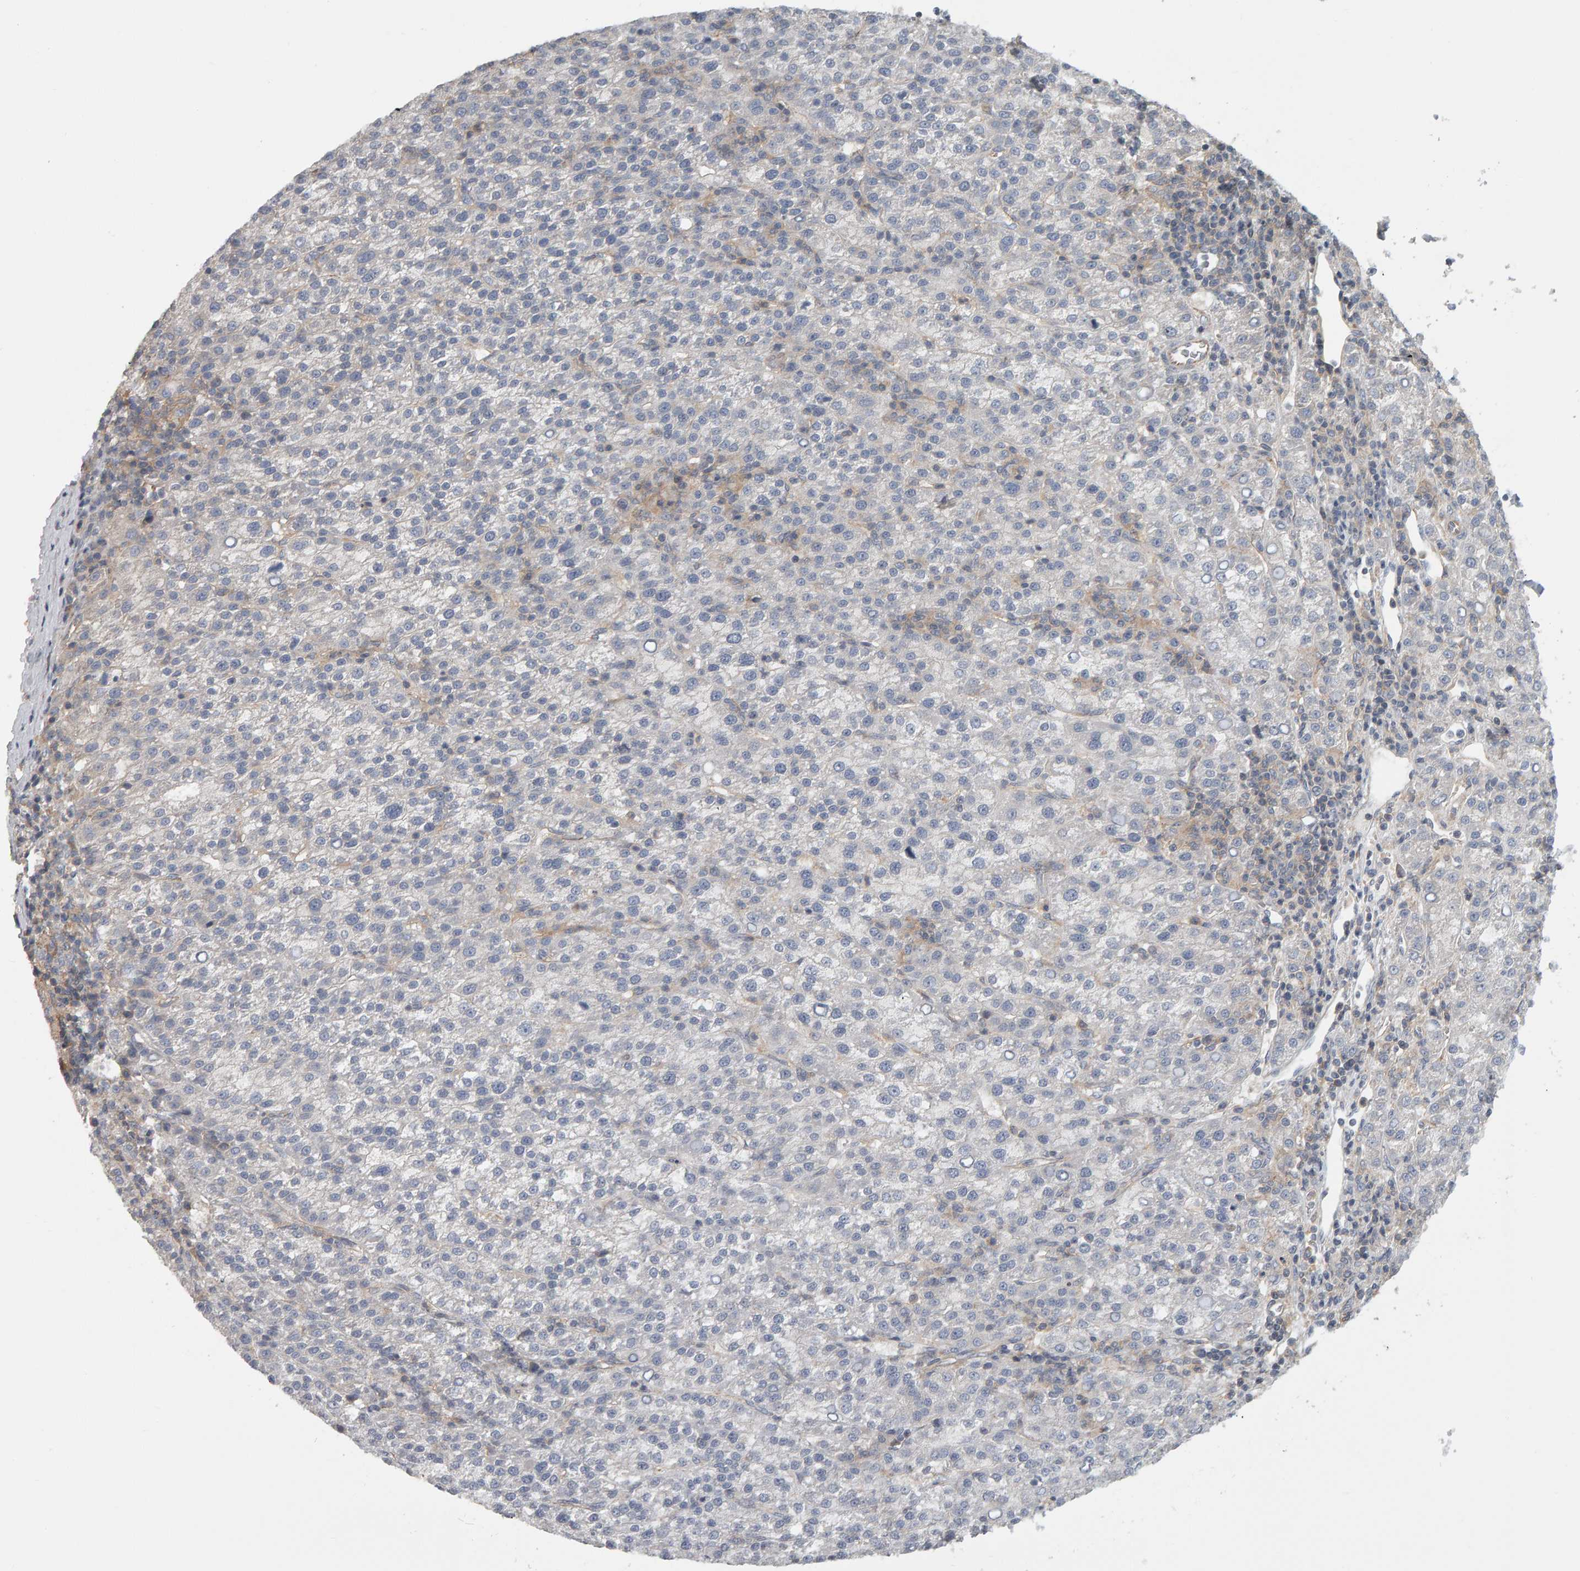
{"staining": {"intensity": "negative", "quantity": "none", "location": "none"}, "tissue": "liver cancer", "cell_type": "Tumor cells", "image_type": "cancer", "snomed": [{"axis": "morphology", "description": "Carcinoma, Hepatocellular, NOS"}, {"axis": "topography", "description": "Liver"}], "caption": "The photomicrograph shows no staining of tumor cells in liver cancer (hepatocellular carcinoma).", "gene": "C9orf72", "patient": {"sex": "female", "age": 58}}